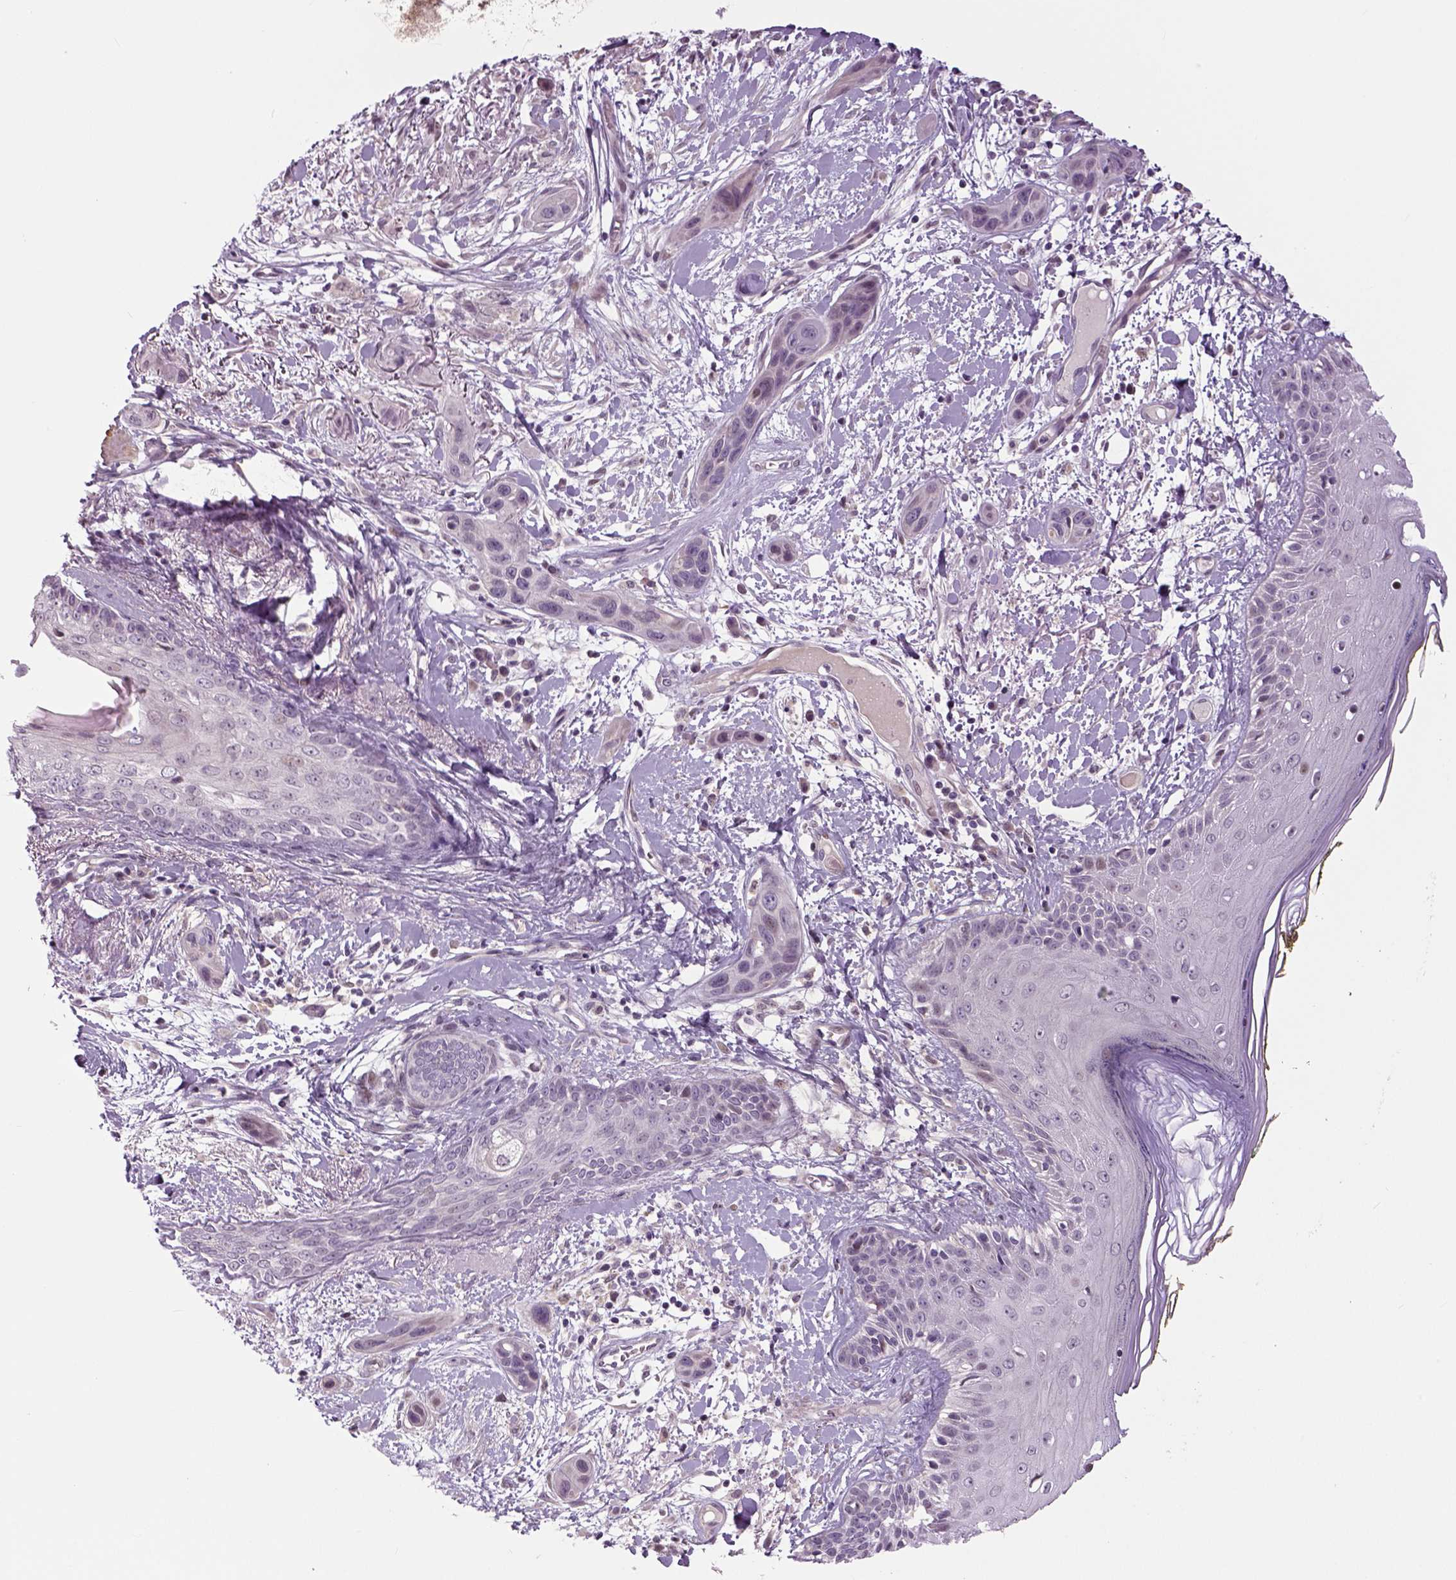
{"staining": {"intensity": "negative", "quantity": "none", "location": "none"}, "tissue": "skin cancer", "cell_type": "Tumor cells", "image_type": "cancer", "snomed": [{"axis": "morphology", "description": "Squamous cell carcinoma, NOS"}, {"axis": "topography", "description": "Skin"}], "caption": "The histopathology image displays no staining of tumor cells in skin squamous cell carcinoma. Brightfield microscopy of immunohistochemistry (IHC) stained with DAB (brown) and hematoxylin (blue), captured at high magnification.", "gene": "NECAB1", "patient": {"sex": "male", "age": 79}}